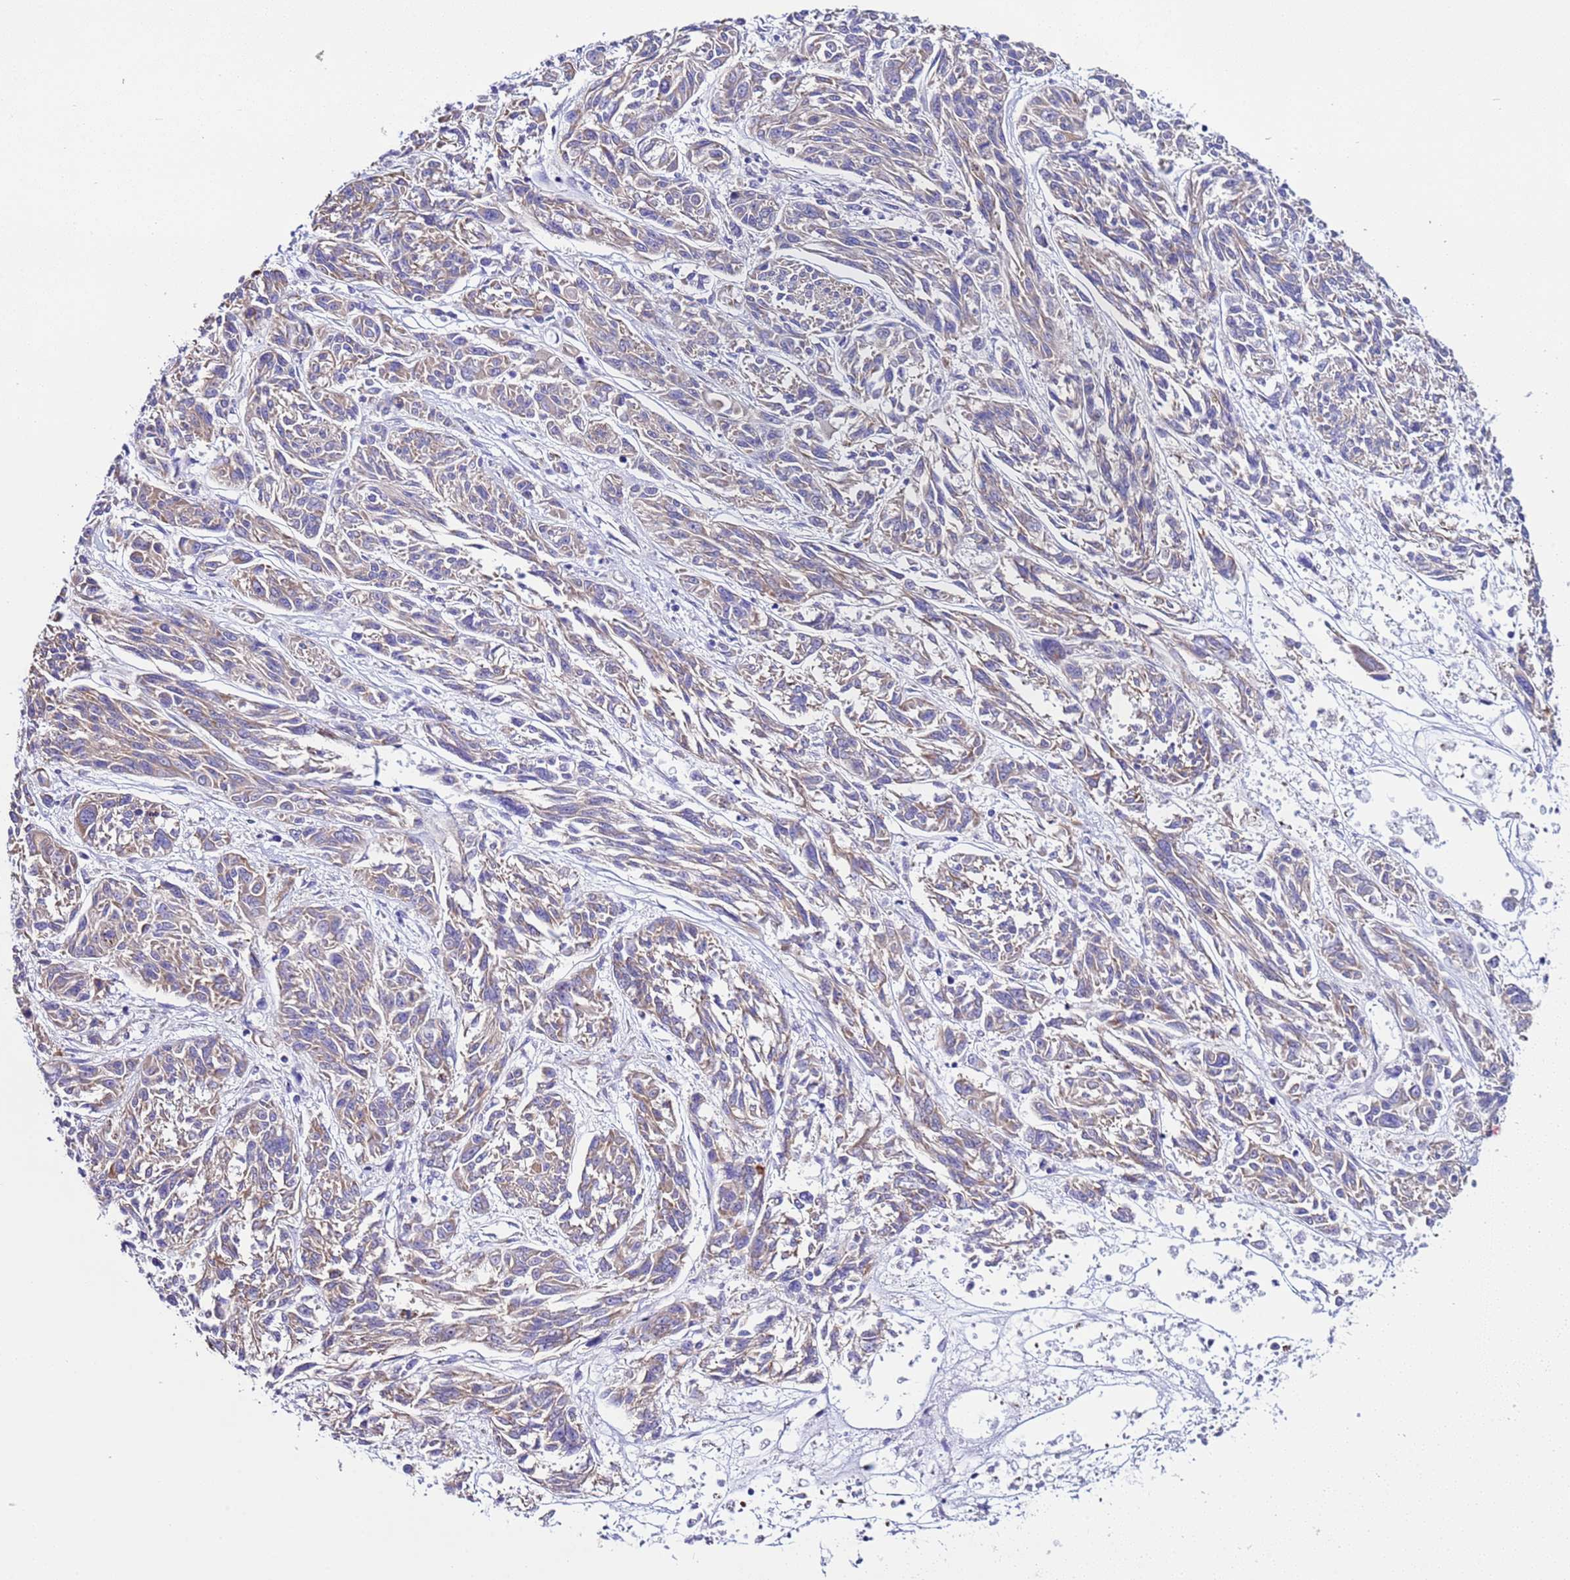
{"staining": {"intensity": "weak", "quantity": ">75%", "location": "cytoplasmic/membranous"}, "tissue": "melanoma", "cell_type": "Tumor cells", "image_type": "cancer", "snomed": [{"axis": "morphology", "description": "Malignant melanoma, NOS"}, {"axis": "topography", "description": "Skin"}], "caption": "IHC photomicrograph of human malignant melanoma stained for a protein (brown), which reveals low levels of weak cytoplasmic/membranous staining in about >75% of tumor cells.", "gene": "AHI1", "patient": {"sex": "male", "age": 53}}